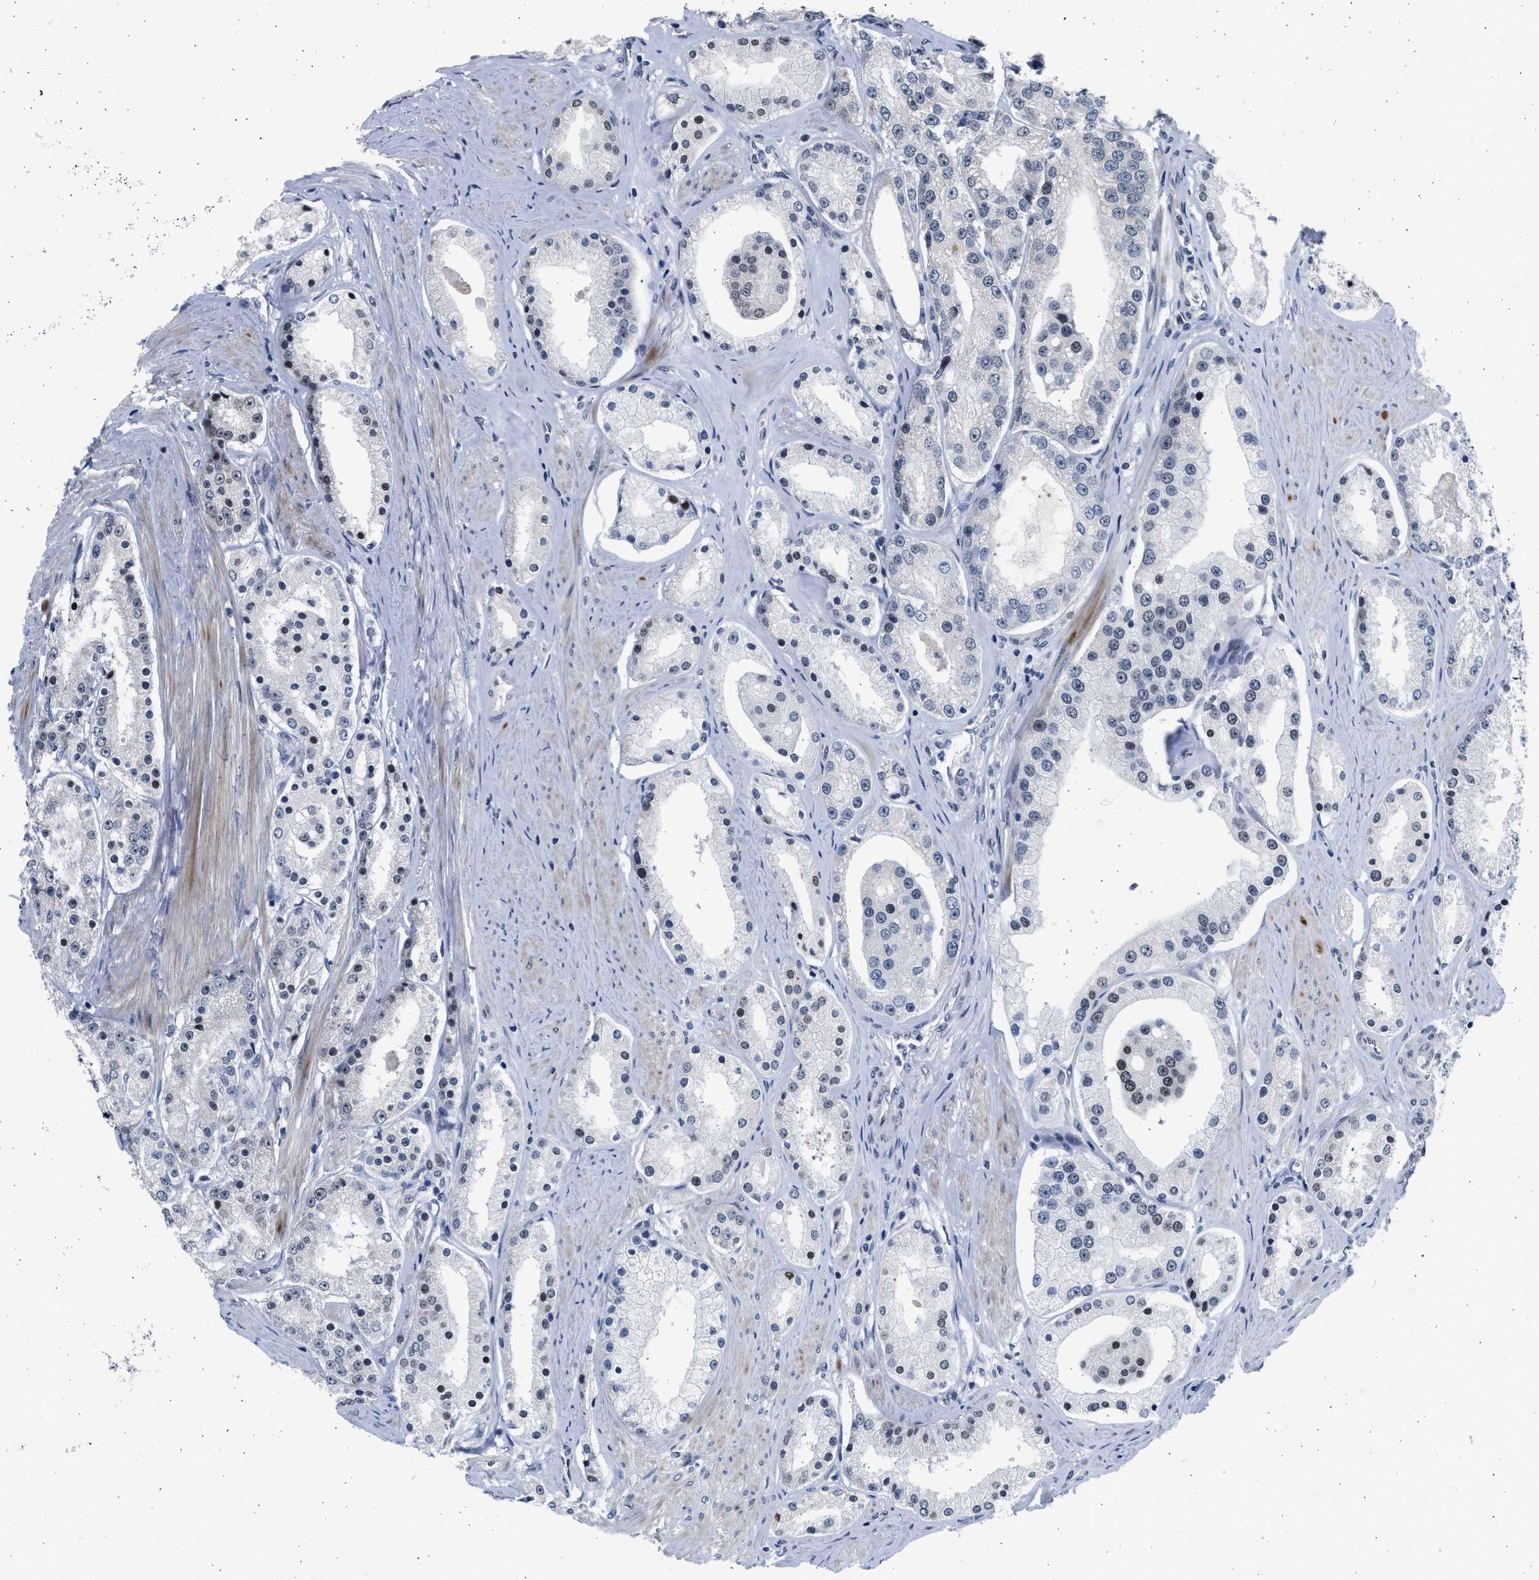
{"staining": {"intensity": "moderate", "quantity": "<25%", "location": "nuclear"}, "tissue": "prostate cancer", "cell_type": "Tumor cells", "image_type": "cancer", "snomed": [{"axis": "morphology", "description": "Adenocarcinoma, Low grade"}, {"axis": "topography", "description": "Prostate"}], "caption": "Protein expression analysis of prostate cancer shows moderate nuclear staining in about <25% of tumor cells. (DAB (3,3'-diaminobenzidine) IHC with brightfield microscopy, high magnification).", "gene": "HMGN3", "patient": {"sex": "male", "age": 63}}